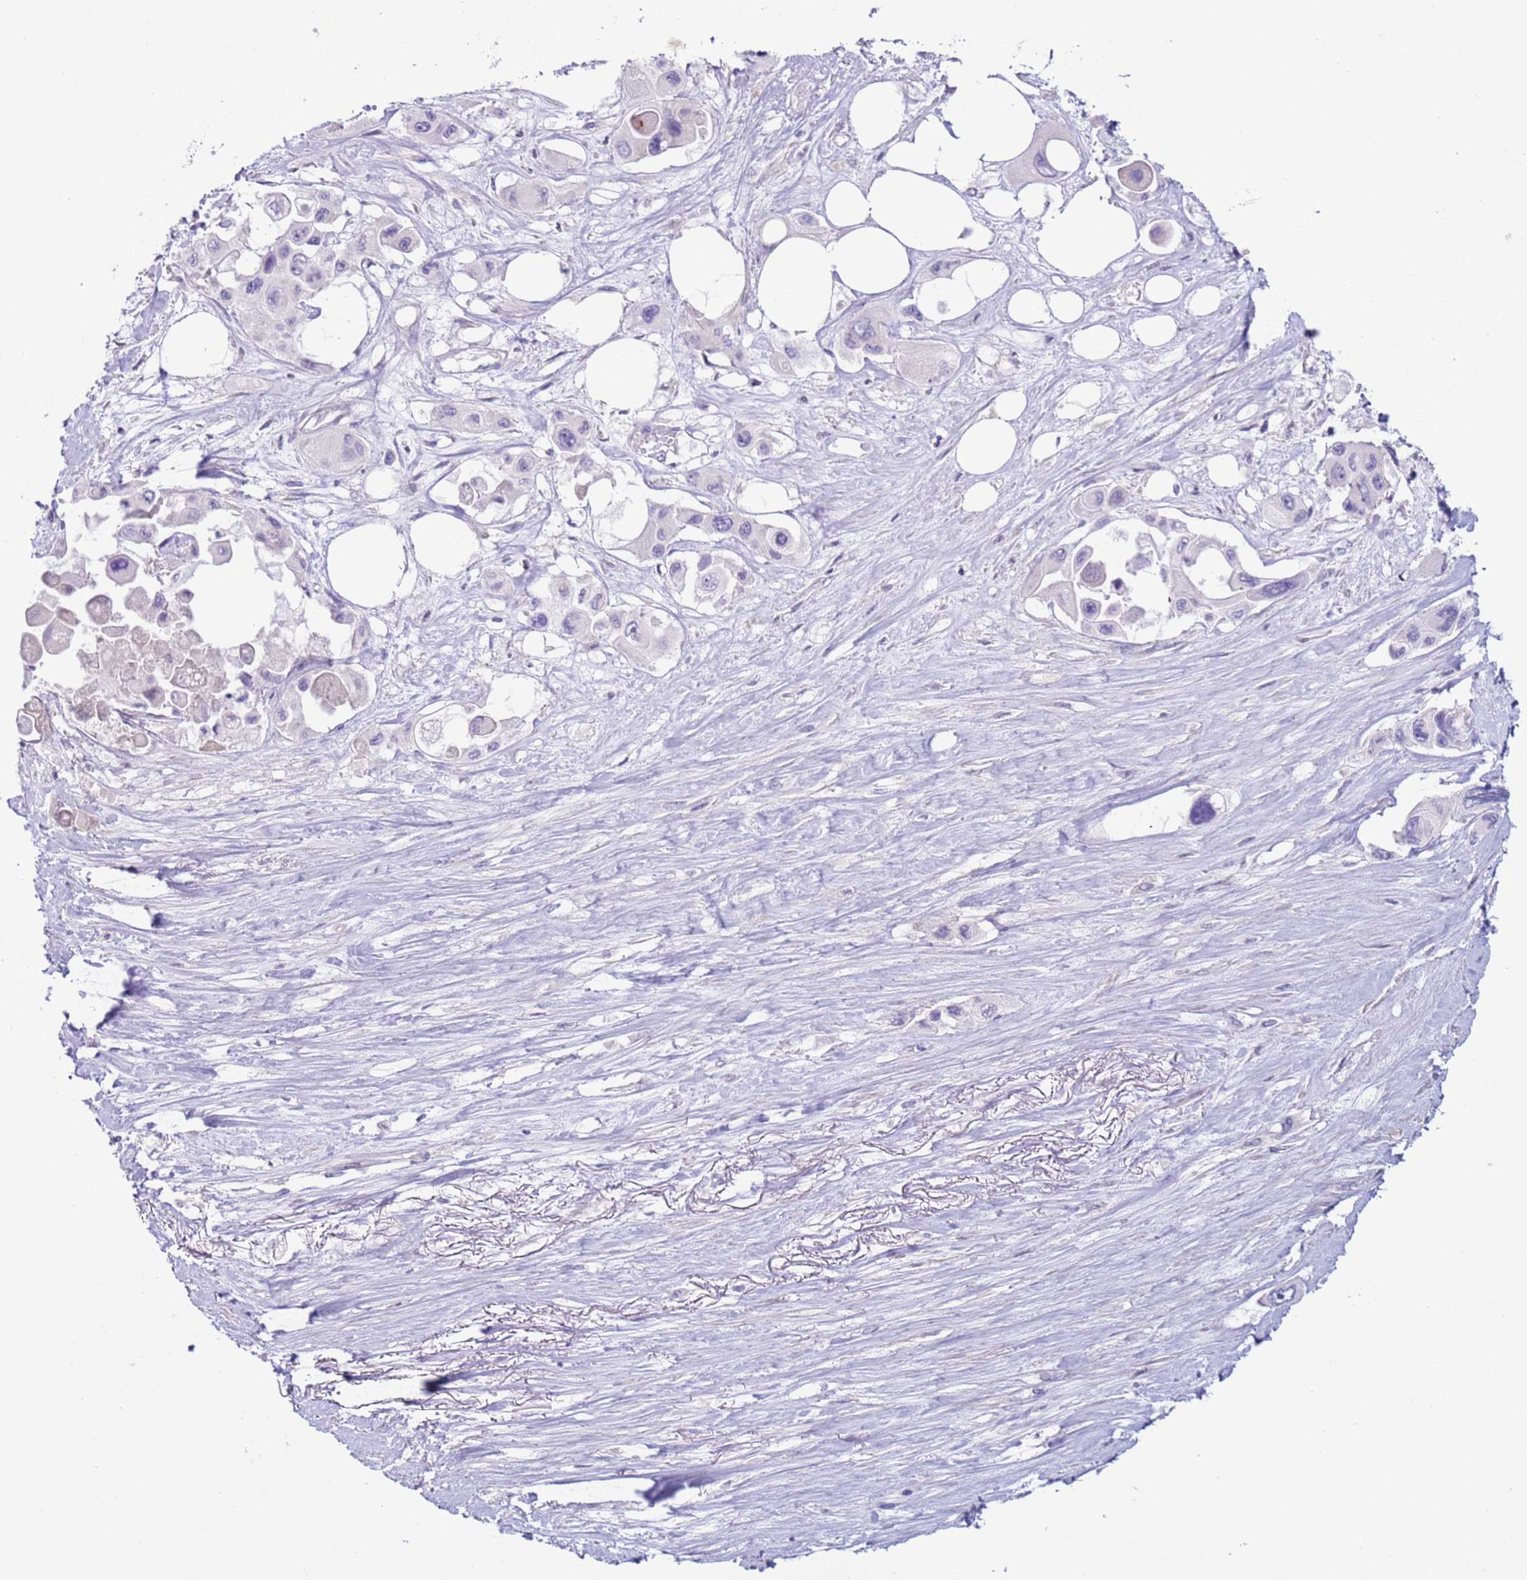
{"staining": {"intensity": "negative", "quantity": "none", "location": "none"}, "tissue": "pancreatic cancer", "cell_type": "Tumor cells", "image_type": "cancer", "snomed": [{"axis": "morphology", "description": "Adenocarcinoma, NOS"}, {"axis": "topography", "description": "Pancreas"}], "caption": "Histopathology image shows no protein expression in tumor cells of pancreatic adenocarcinoma tissue.", "gene": "NPAP1", "patient": {"sex": "male", "age": 92}}